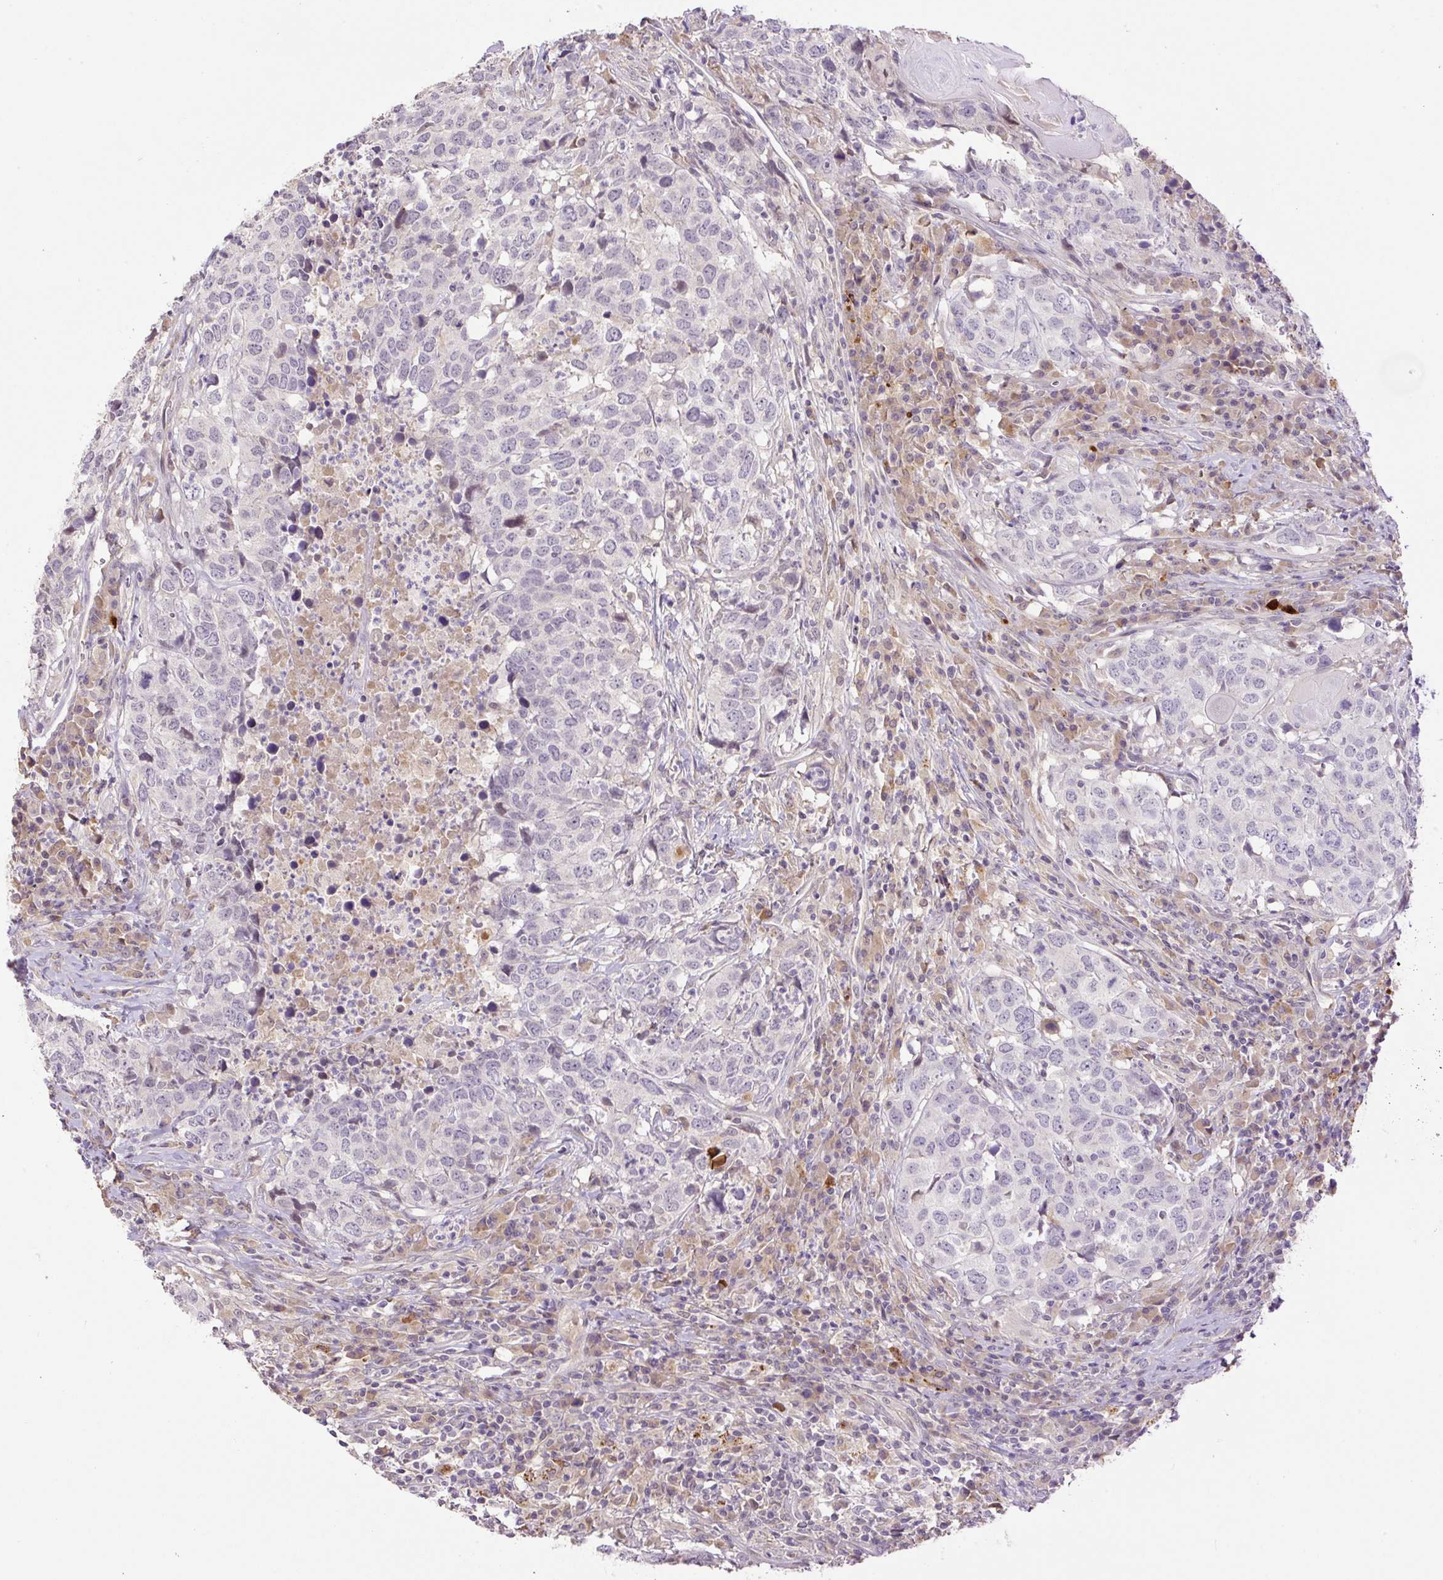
{"staining": {"intensity": "negative", "quantity": "none", "location": "none"}, "tissue": "head and neck cancer", "cell_type": "Tumor cells", "image_type": "cancer", "snomed": [{"axis": "morphology", "description": "Normal tissue, NOS"}, {"axis": "morphology", "description": "Squamous cell carcinoma, NOS"}, {"axis": "topography", "description": "Skeletal muscle"}, {"axis": "topography", "description": "Vascular tissue"}, {"axis": "topography", "description": "Peripheral nerve tissue"}, {"axis": "topography", "description": "Head-Neck"}], "caption": "An immunohistochemistry histopathology image of head and neck cancer is shown. There is no staining in tumor cells of head and neck cancer. (Stains: DAB IHC with hematoxylin counter stain, Microscopy: brightfield microscopy at high magnification).", "gene": "HABP4", "patient": {"sex": "male", "age": 66}}